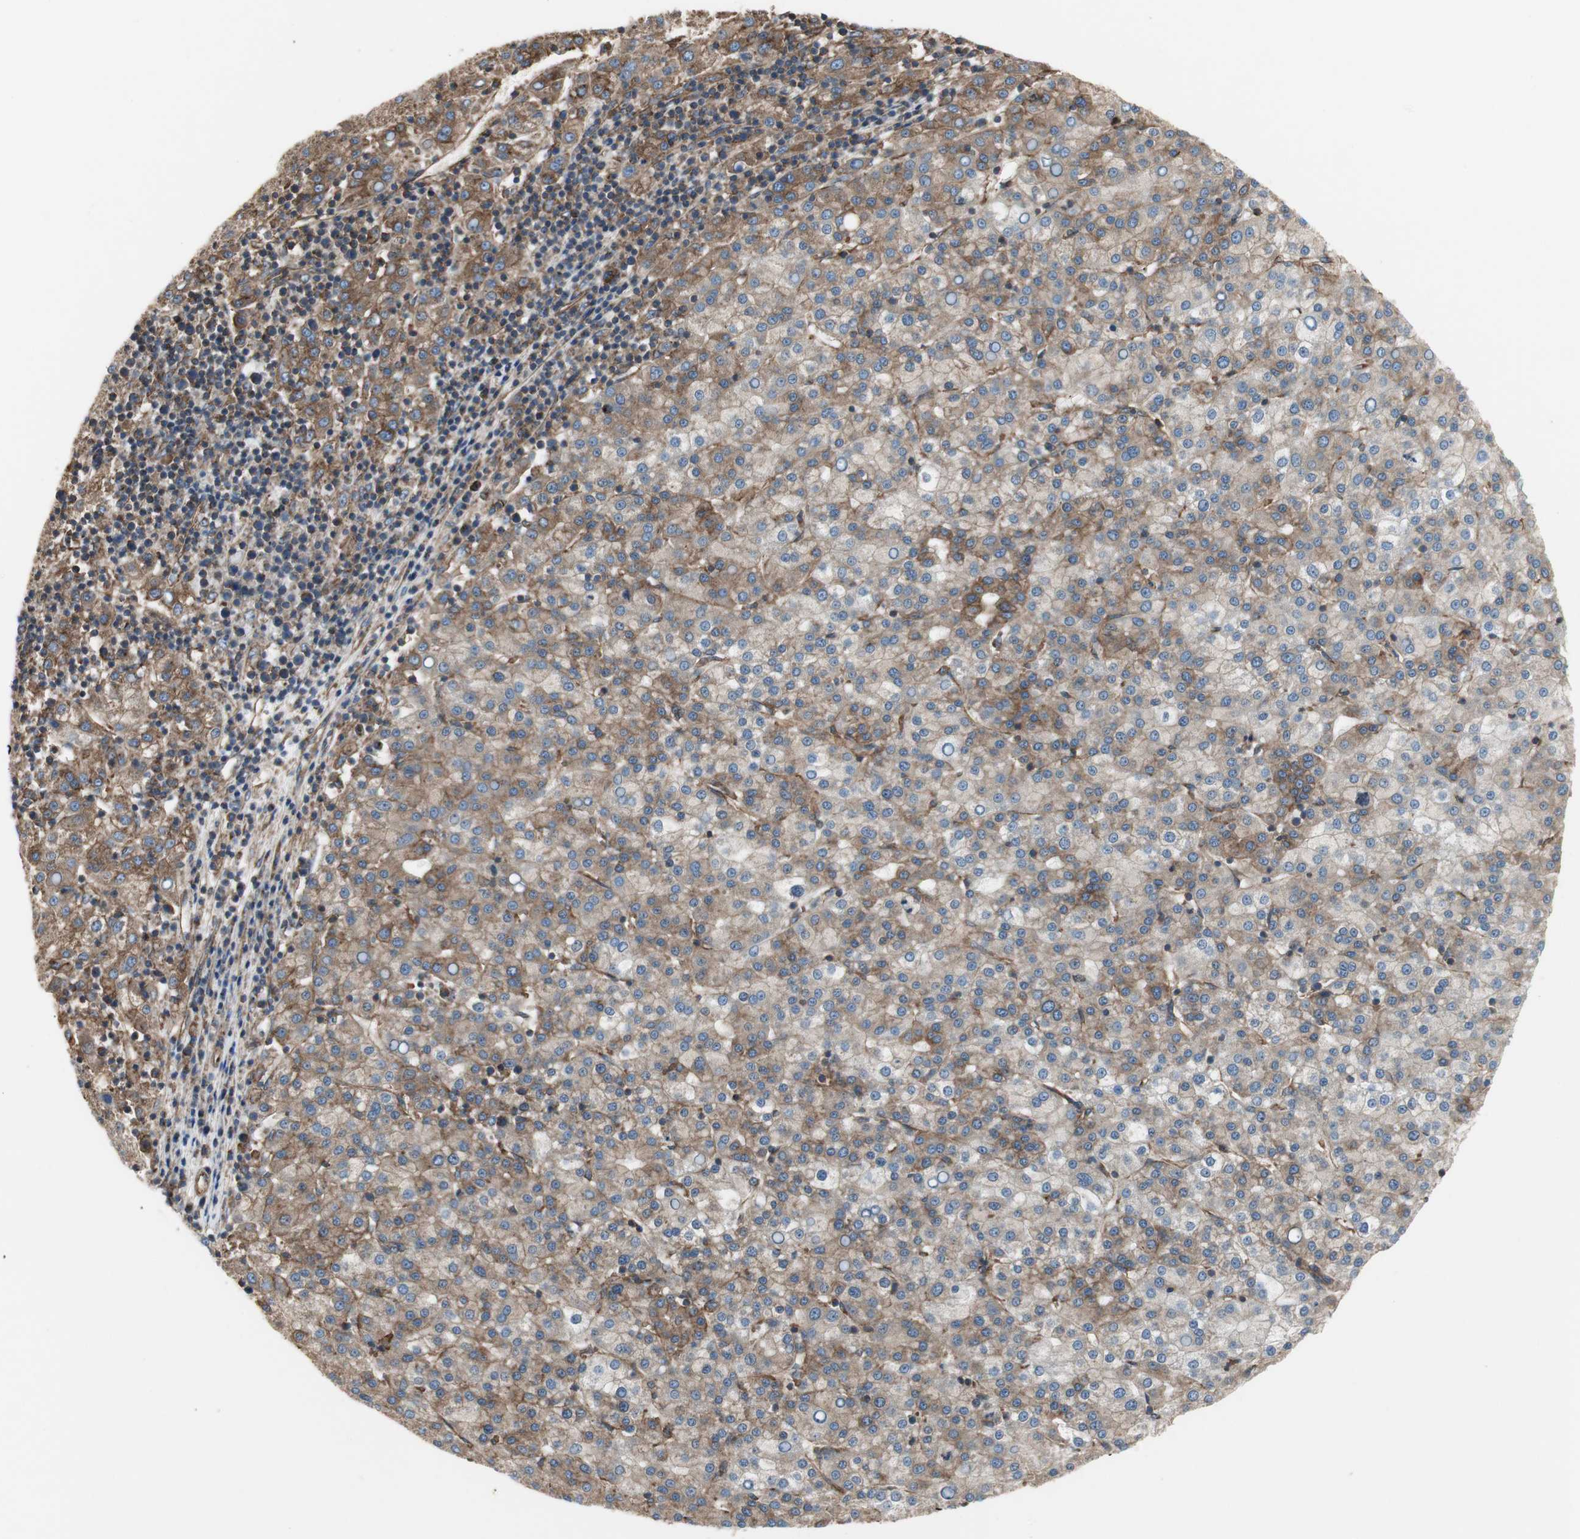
{"staining": {"intensity": "moderate", "quantity": ">75%", "location": "cytoplasmic/membranous"}, "tissue": "liver cancer", "cell_type": "Tumor cells", "image_type": "cancer", "snomed": [{"axis": "morphology", "description": "Carcinoma, Hepatocellular, NOS"}, {"axis": "topography", "description": "Liver"}], "caption": "Protein staining by IHC demonstrates moderate cytoplasmic/membranous positivity in approximately >75% of tumor cells in liver cancer.", "gene": "H6PD", "patient": {"sex": "female", "age": 58}}